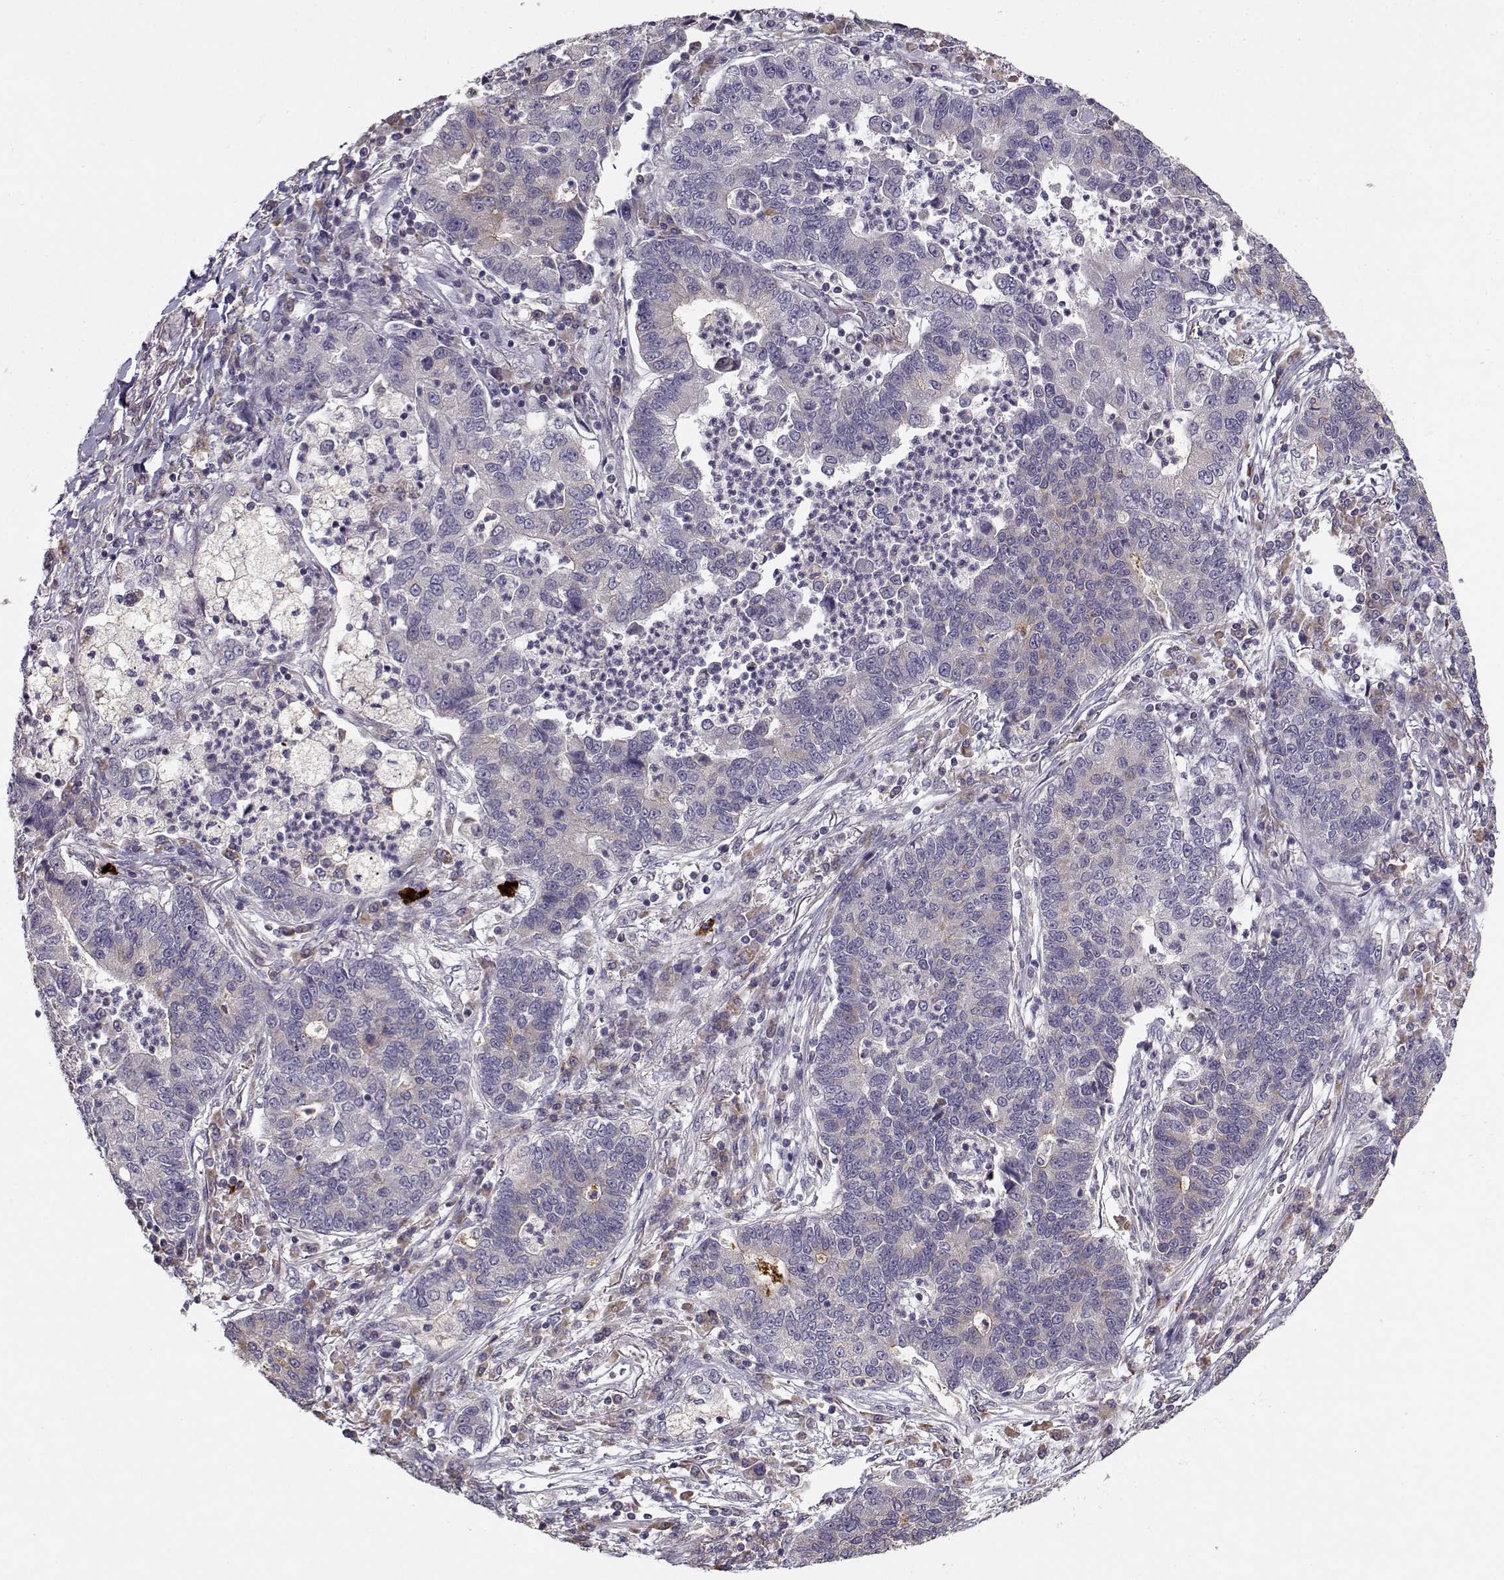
{"staining": {"intensity": "negative", "quantity": "none", "location": "none"}, "tissue": "lung cancer", "cell_type": "Tumor cells", "image_type": "cancer", "snomed": [{"axis": "morphology", "description": "Adenocarcinoma, NOS"}, {"axis": "topography", "description": "Lung"}], "caption": "Tumor cells show no significant protein positivity in lung cancer (adenocarcinoma).", "gene": "ENTPD8", "patient": {"sex": "female", "age": 57}}